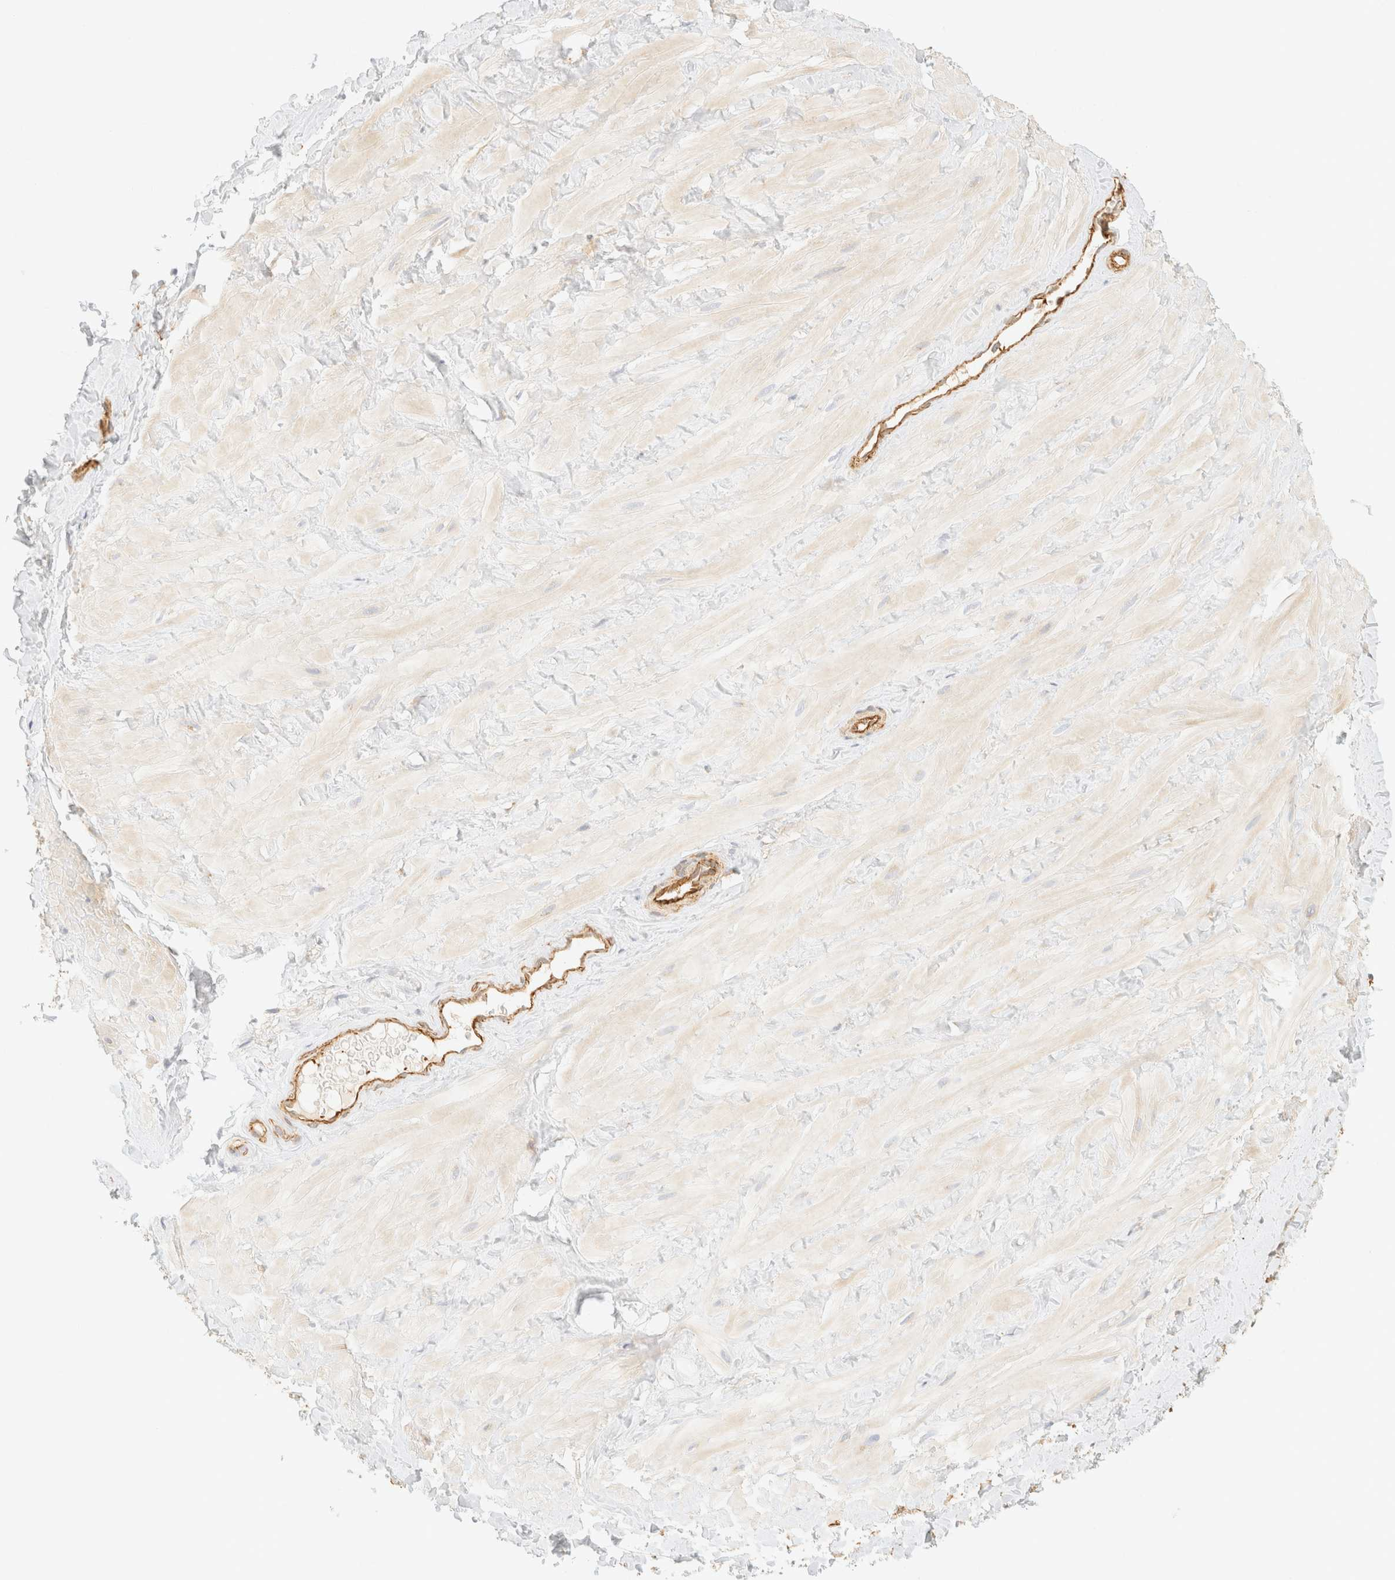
{"staining": {"intensity": "negative", "quantity": "none", "location": "none"}, "tissue": "adipose tissue", "cell_type": "Adipocytes", "image_type": "normal", "snomed": [{"axis": "morphology", "description": "Normal tissue, NOS"}, {"axis": "topography", "description": "Adipose tissue"}, {"axis": "topography", "description": "Vascular tissue"}, {"axis": "topography", "description": "Peripheral nerve tissue"}], "caption": "Immunohistochemical staining of normal adipose tissue demonstrates no significant expression in adipocytes. Brightfield microscopy of immunohistochemistry (IHC) stained with DAB (3,3'-diaminobenzidine) (brown) and hematoxylin (blue), captured at high magnification.", "gene": "OTOP2", "patient": {"sex": "male", "age": 25}}